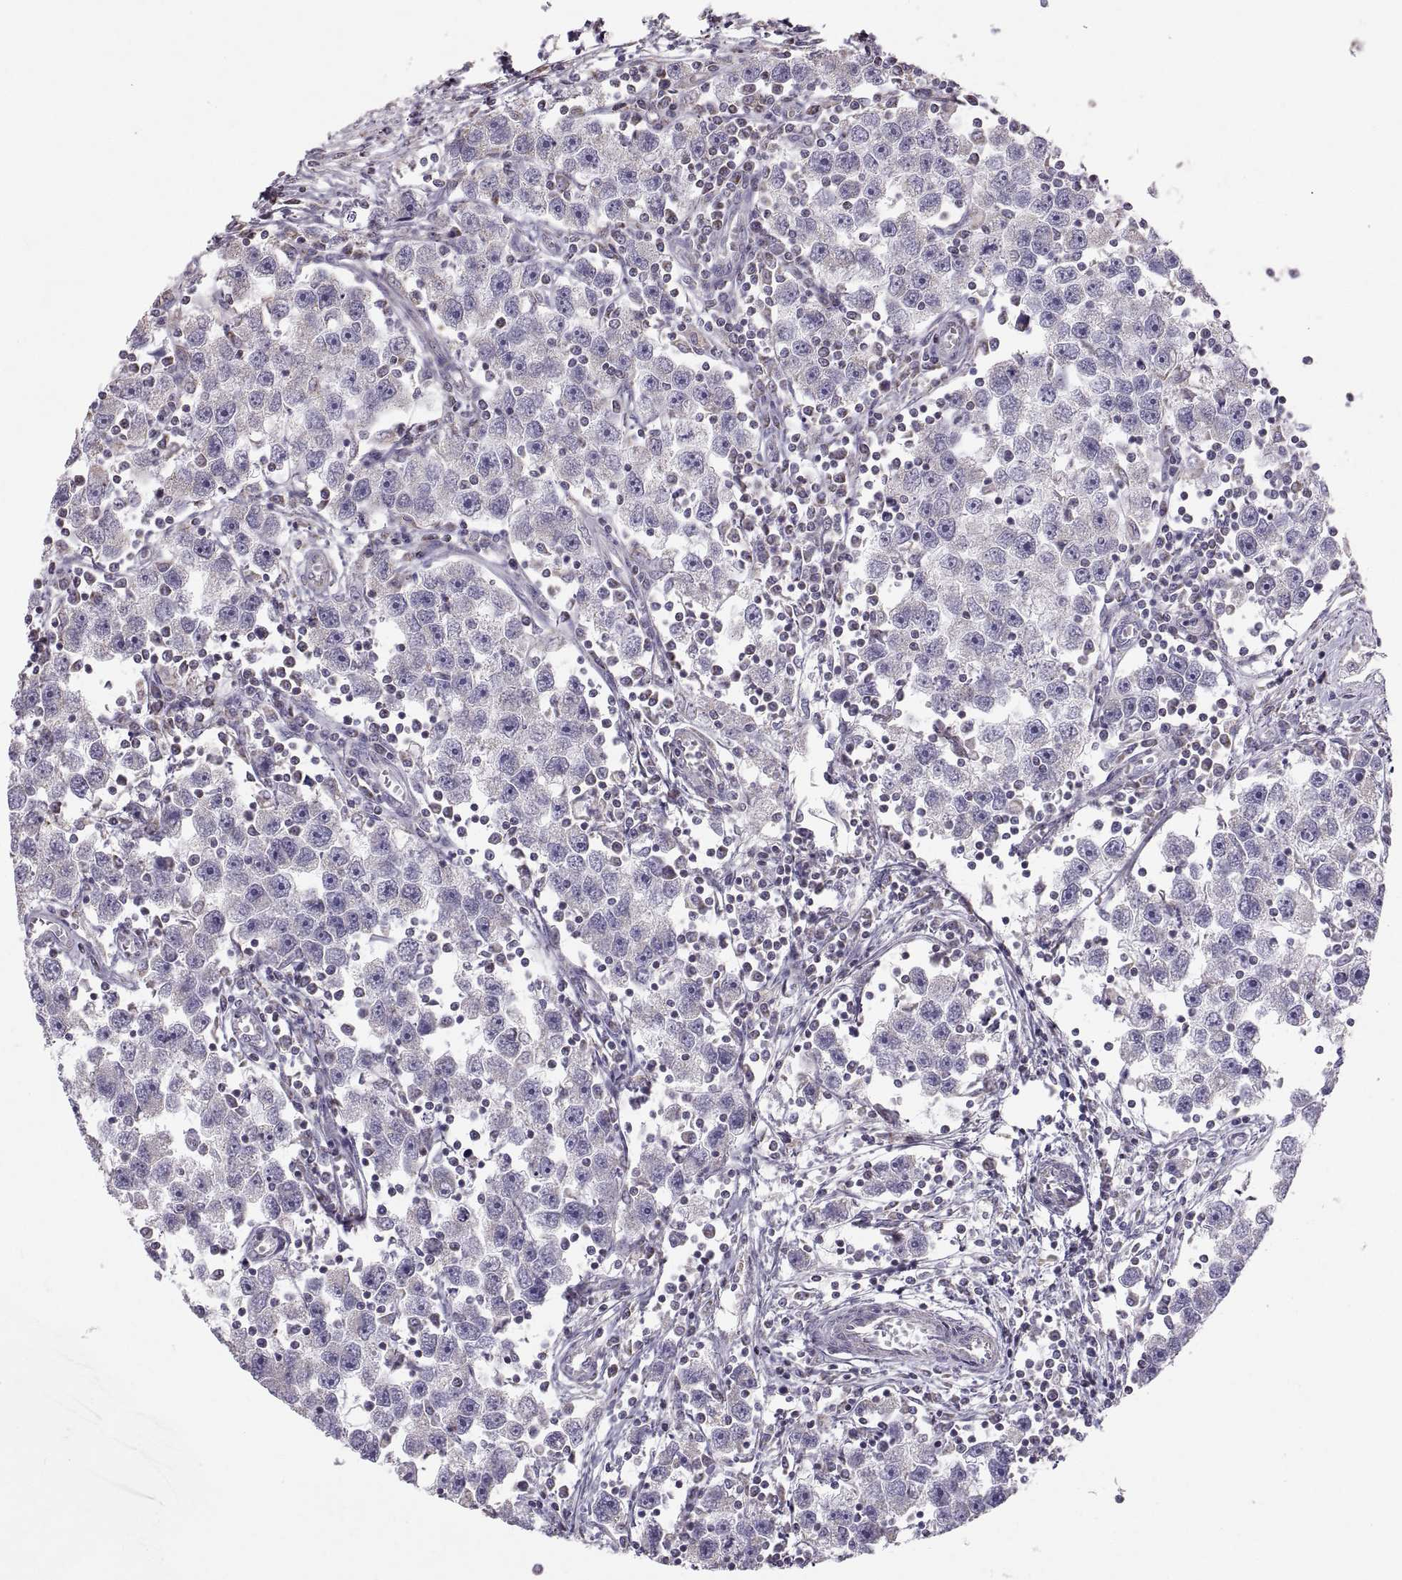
{"staining": {"intensity": "negative", "quantity": "none", "location": "none"}, "tissue": "testis cancer", "cell_type": "Tumor cells", "image_type": "cancer", "snomed": [{"axis": "morphology", "description": "Seminoma, NOS"}, {"axis": "topography", "description": "Testis"}], "caption": "There is no significant expression in tumor cells of testis seminoma.", "gene": "STMND1", "patient": {"sex": "male", "age": 30}}